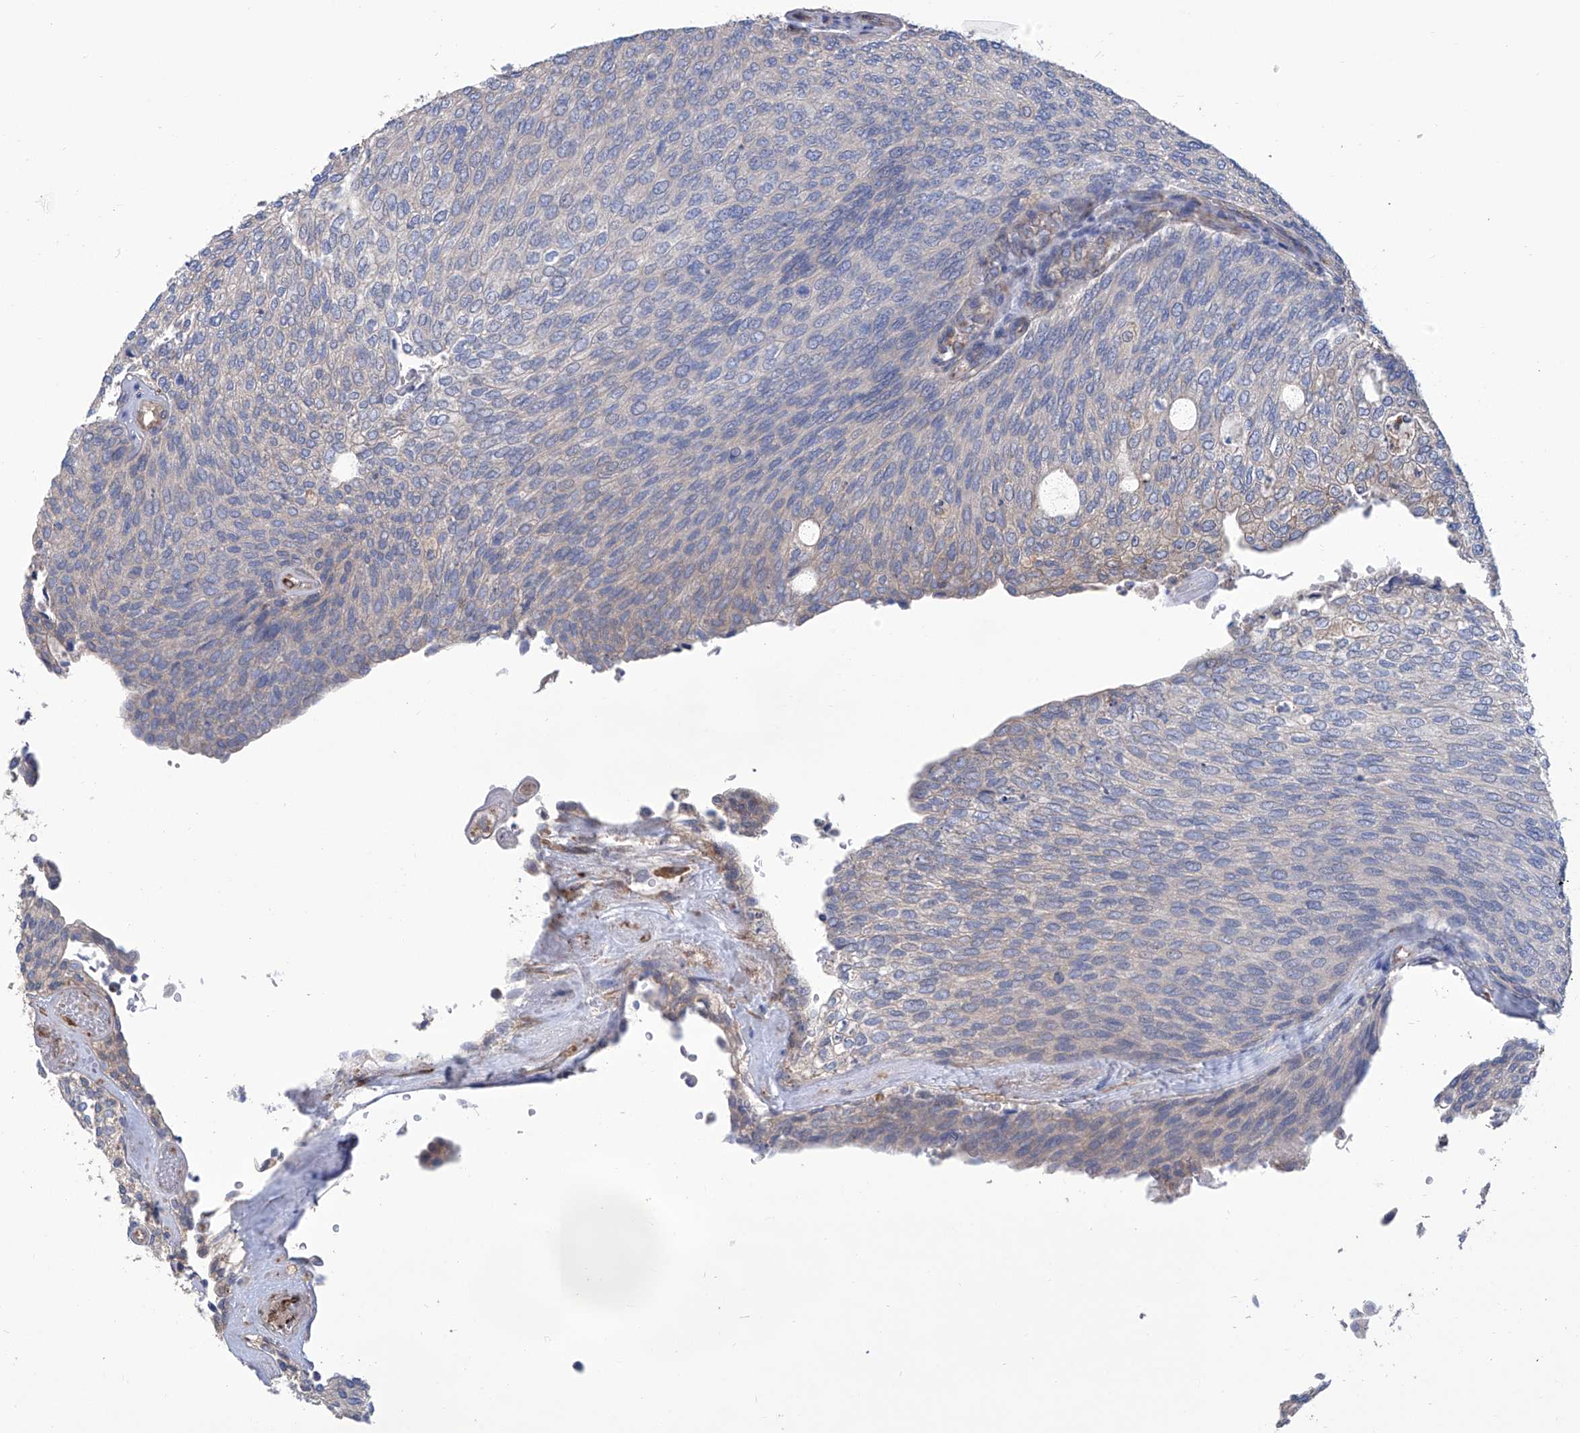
{"staining": {"intensity": "negative", "quantity": "none", "location": "none"}, "tissue": "urothelial cancer", "cell_type": "Tumor cells", "image_type": "cancer", "snomed": [{"axis": "morphology", "description": "Urothelial carcinoma, Low grade"}, {"axis": "topography", "description": "Urinary bladder"}], "caption": "Tumor cells are negative for protein expression in human urothelial cancer.", "gene": "SMS", "patient": {"sex": "female", "age": 79}}